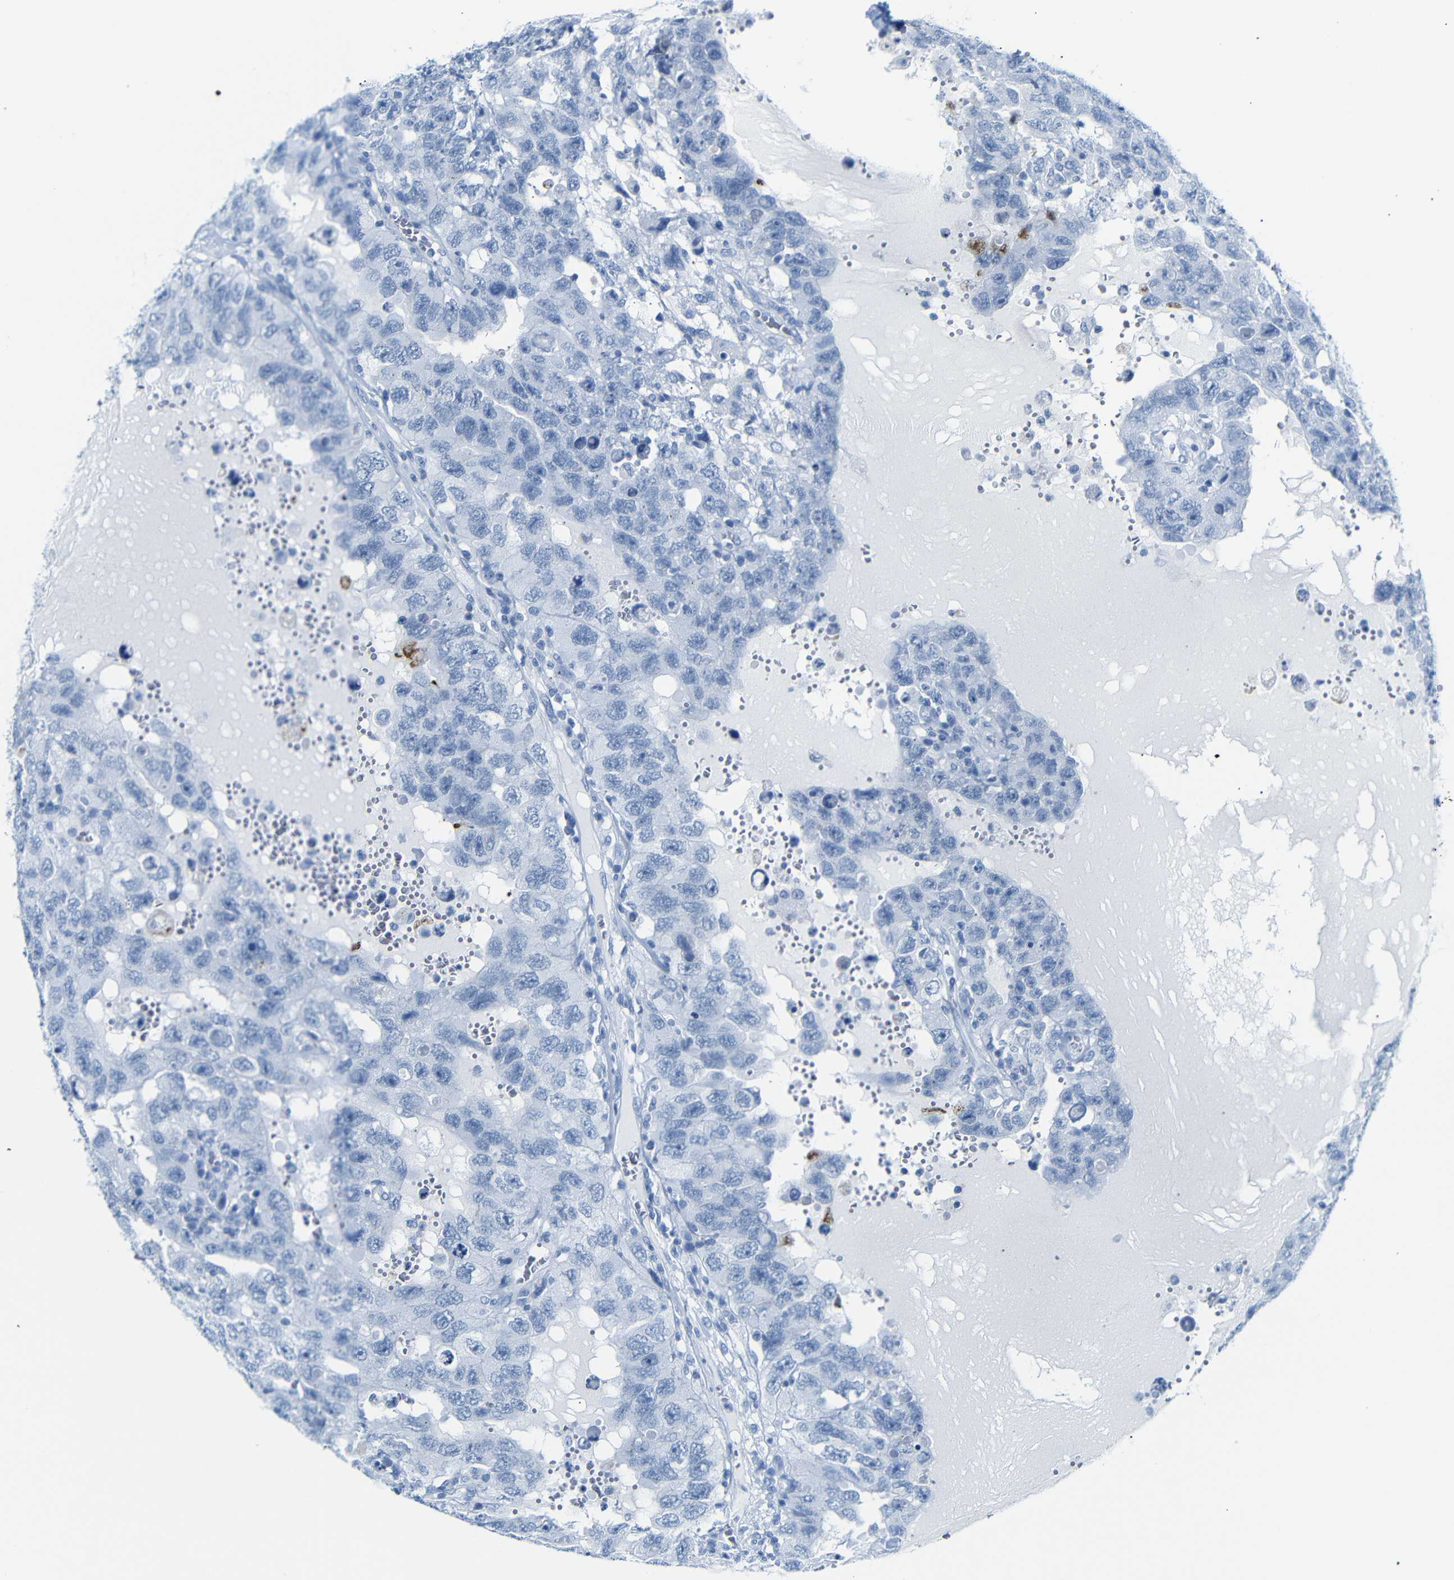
{"staining": {"intensity": "negative", "quantity": "none", "location": "none"}, "tissue": "testis cancer", "cell_type": "Tumor cells", "image_type": "cancer", "snomed": [{"axis": "morphology", "description": "Carcinoma, Embryonal, NOS"}, {"axis": "topography", "description": "Testis"}], "caption": "High power microscopy histopathology image of an IHC photomicrograph of testis cancer, revealing no significant expression in tumor cells.", "gene": "DYNAP", "patient": {"sex": "male", "age": 26}}